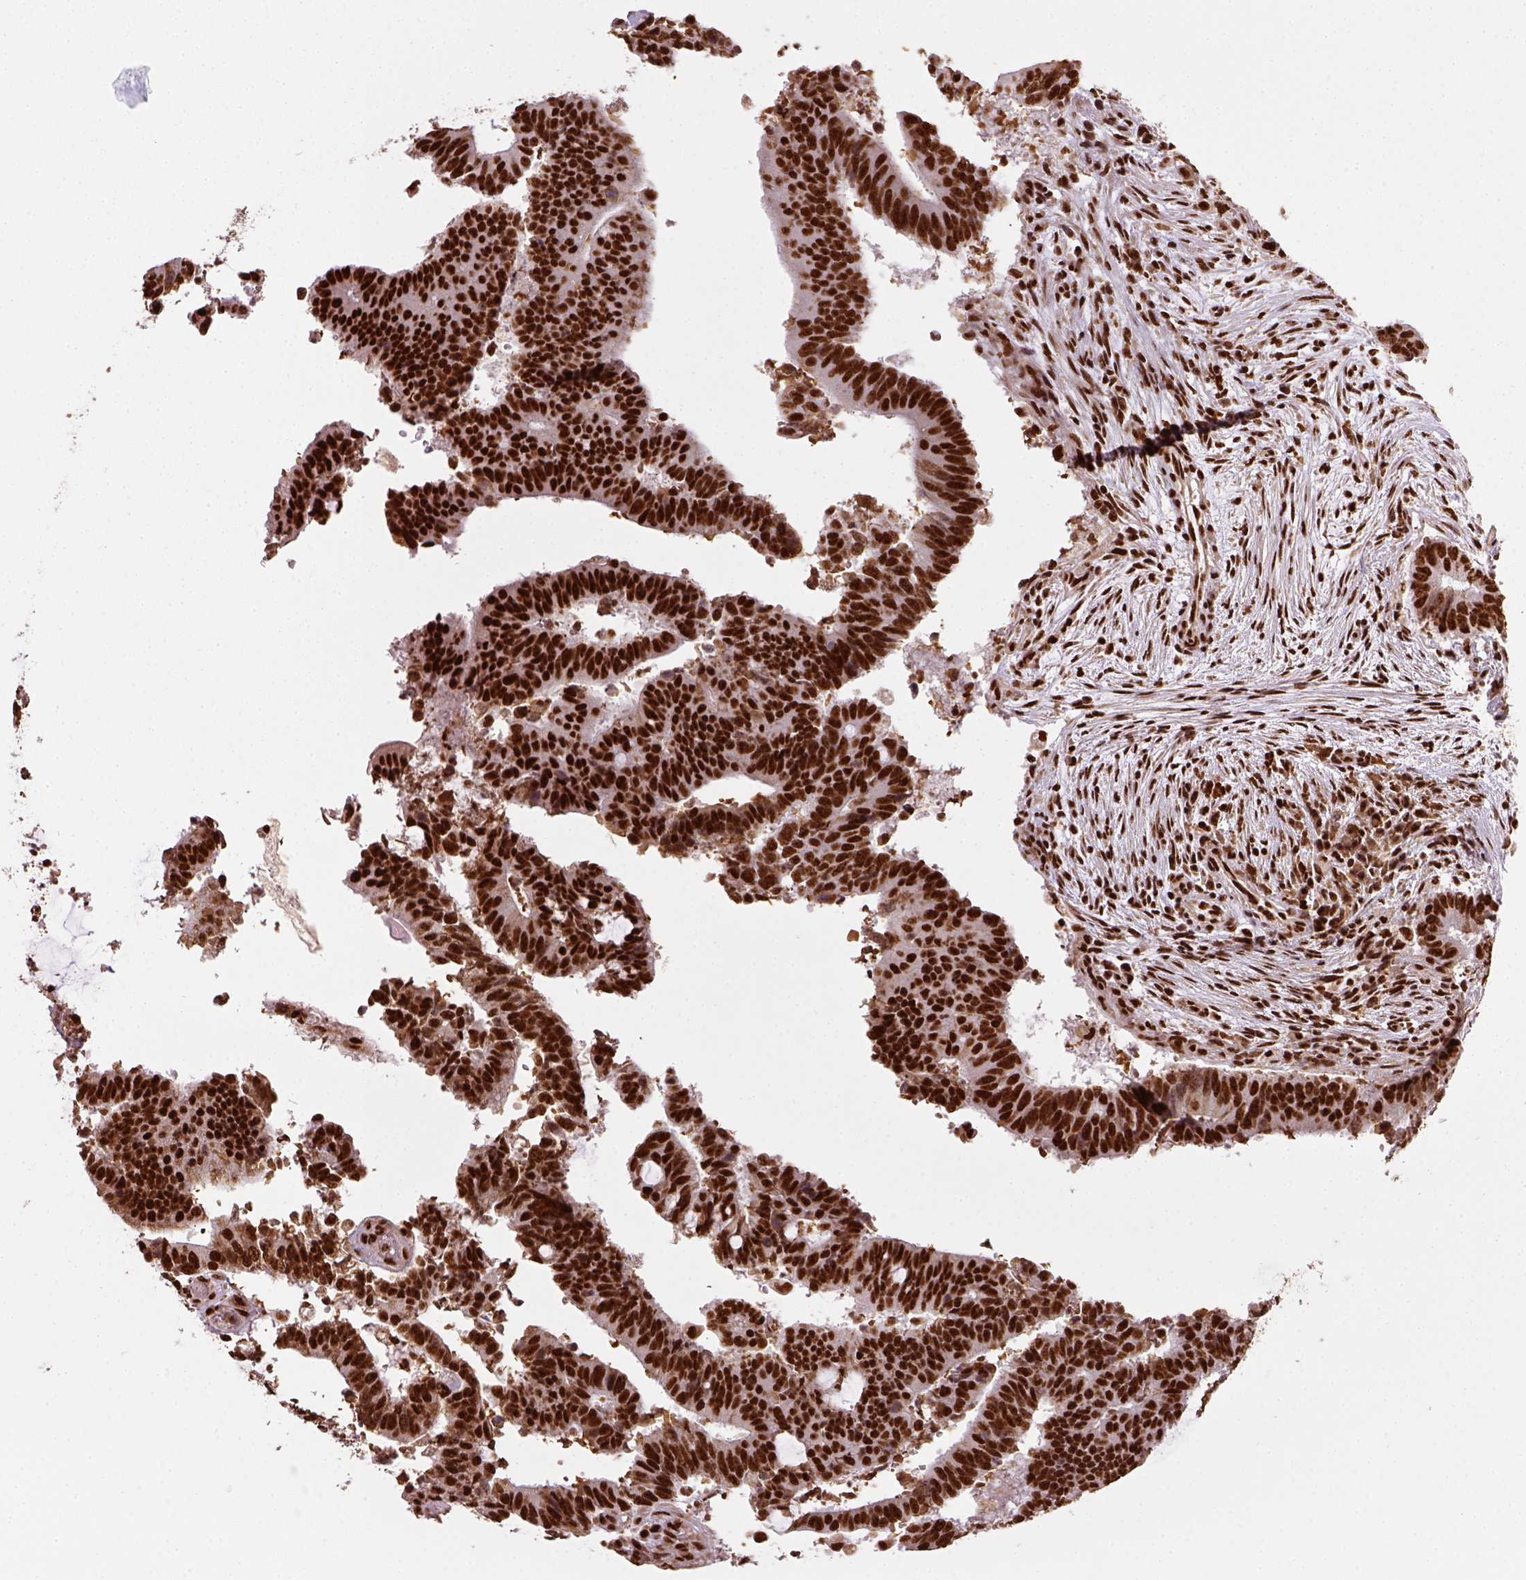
{"staining": {"intensity": "strong", "quantity": ">75%", "location": "nuclear"}, "tissue": "colorectal cancer", "cell_type": "Tumor cells", "image_type": "cancer", "snomed": [{"axis": "morphology", "description": "Adenocarcinoma, NOS"}, {"axis": "topography", "description": "Colon"}], "caption": "Immunohistochemical staining of colorectal cancer demonstrates high levels of strong nuclear protein staining in about >75% of tumor cells. The staining was performed using DAB to visualize the protein expression in brown, while the nuclei were stained in blue with hematoxylin (Magnification: 20x).", "gene": "CCAR1", "patient": {"sex": "female", "age": 43}}